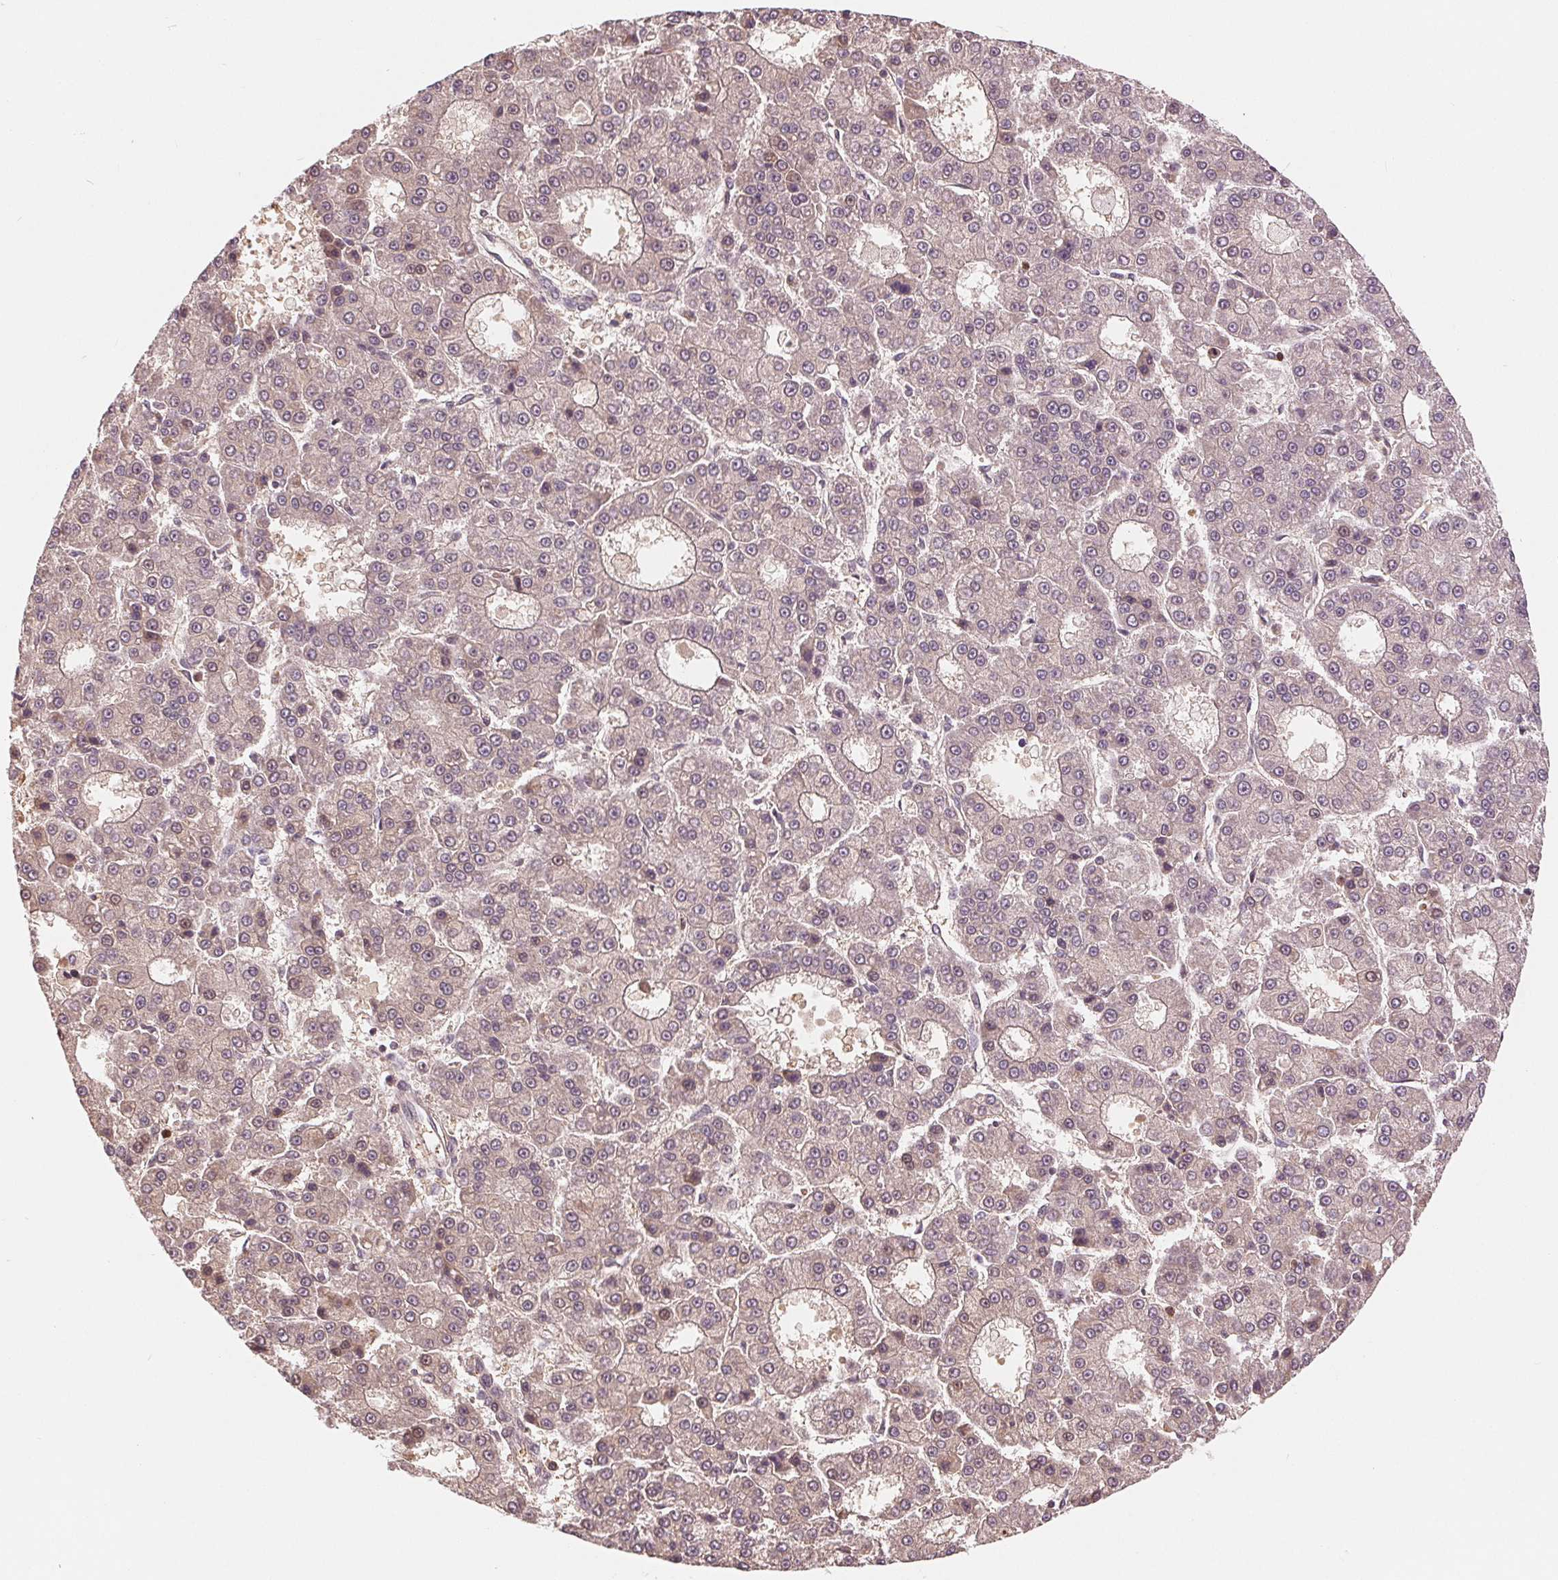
{"staining": {"intensity": "weak", "quantity": "25%-75%", "location": "cytoplasmic/membranous,nuclear"}, "tissue": "liver cancer", "cell_type": "Tumor cells", "image_type": "cancer", "snomed": [{"axis": "morphology", "description": "Carcinoma, Hepatocellular, NOS"}, {"axis": "topography", "description": "Liver"}], "caption": "High-power microscopy captured an IHC photomicrograph of liver cancer, revealing weak cytoplasmic/membranous and nuclear staining in about 25%-75% of tumor cells.", "gene": "TMEM273", "patient": {"sex": "male", "age": 70}}